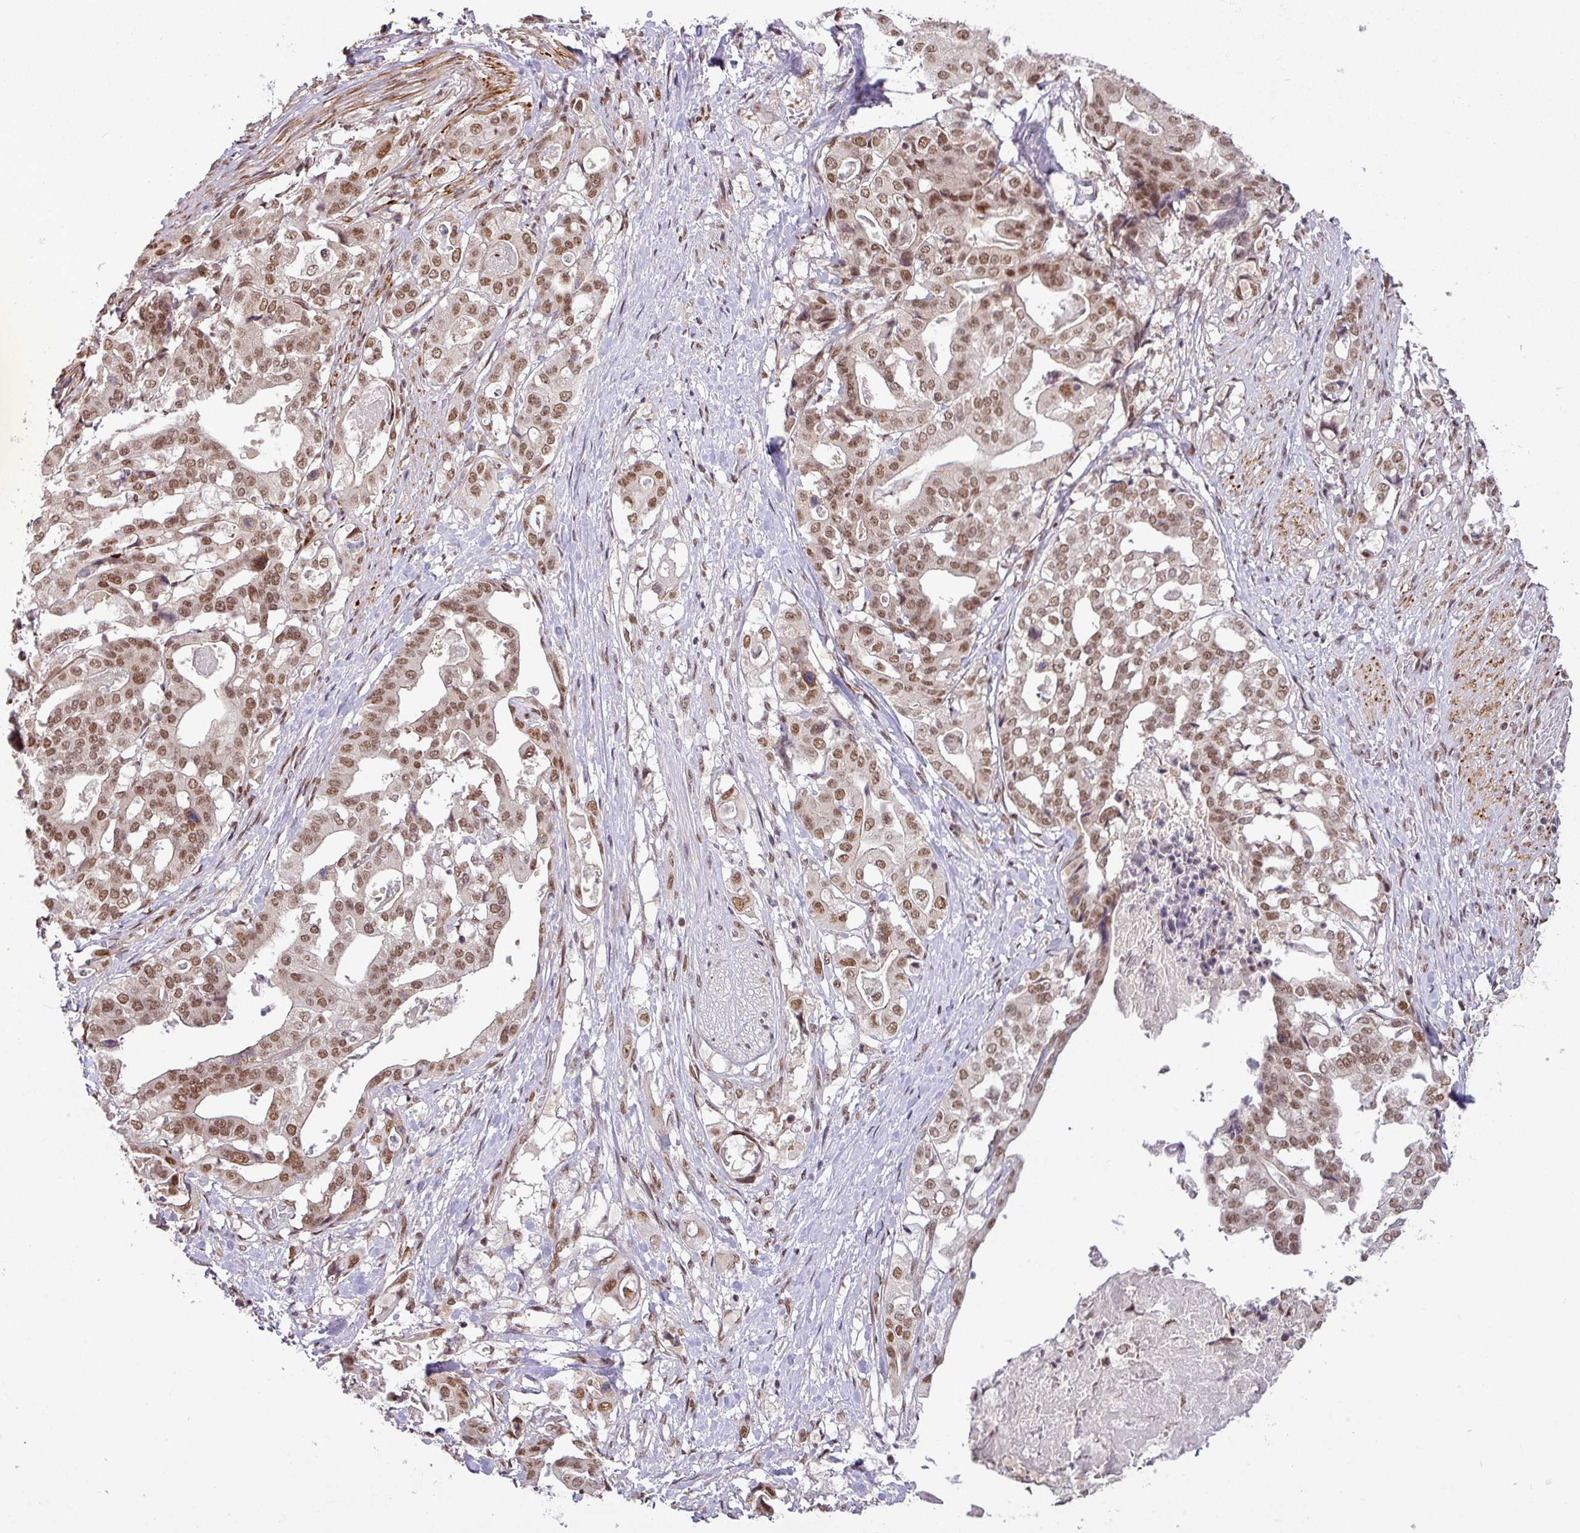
{"staining": {"intensity": "moderate", "quantity": ">75%", "location": "nuclear"}, "tissue": "stomach cancer", "cell_type": "Tumor cells", "image_type": "cancer", "snomed": [{"axis": "morphology", "description": "Adenocarcinoma, NOS"}, {"axis": "topography", "description": "Stomach"}], "caption": "Stomach adenocarcinoma stained with DAB IHC reveals medium levels of moderate nuclear expression in approximately >75% of tumor cells.", "gene": "SRSF2", "patient": {"sex": "male", "age": 48}}